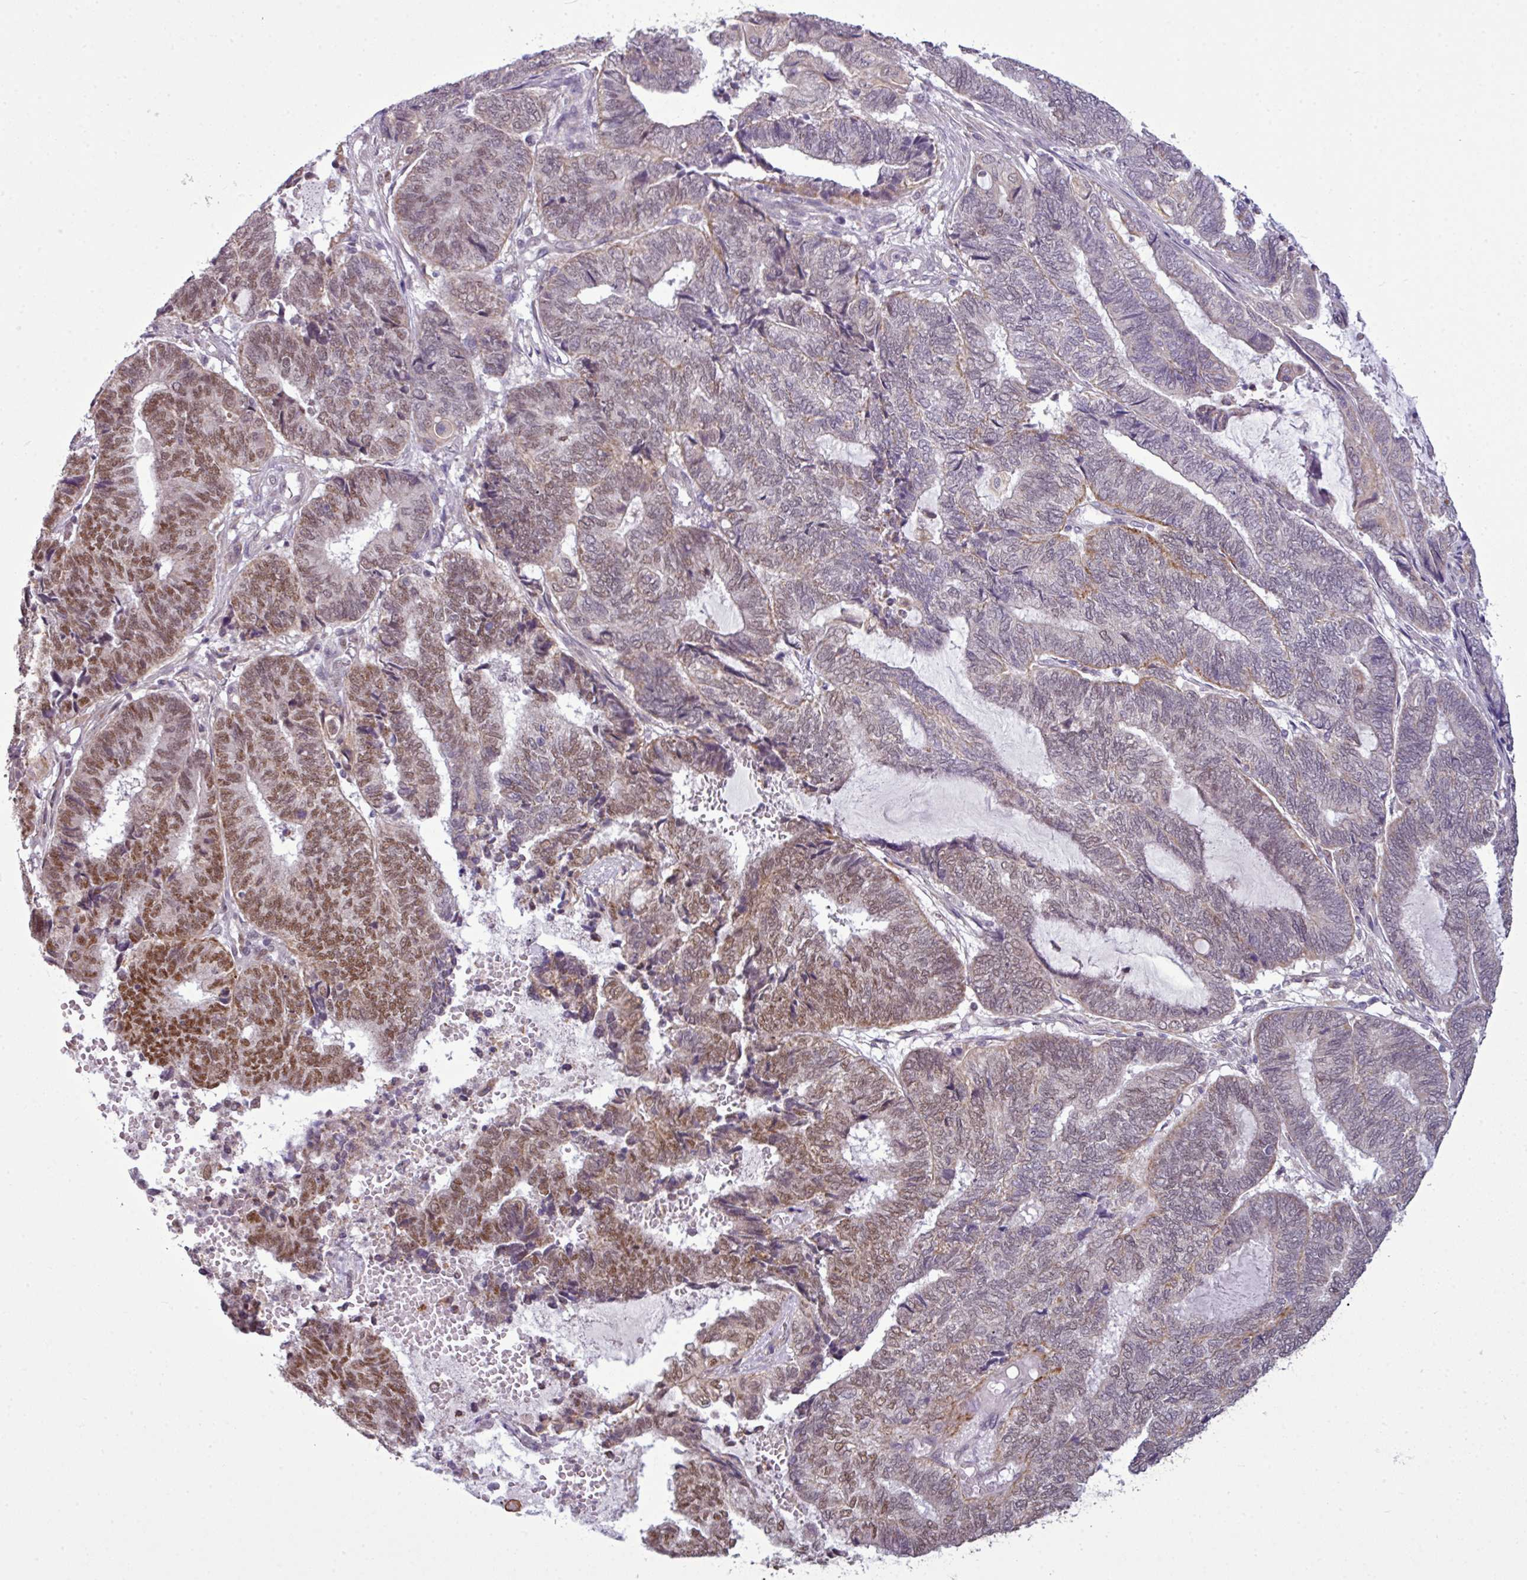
{"staining": {"intensity": "moderate", "quantity": "25%-75%", "location": "nuclear"}, "tissue": "endometrial cancer", "cell_type": "Tumor cells", "image_type": "cancer", "snomed": [{"axis": "morphology", "description": "Adenocarcinoma, NOS"}, {"axis": "topography", "description": "Uterus"}, {"axis": "topography", "description": "Endometrium"}], "caption": "Immunohistochemistry (IHC) histopathology image of human endometrial adenocarcinoma stained for a protein (brown), which exhibits medium levels of moderate nuclear expression in about 25%-75% of tumor cells.", "gene": "ZNF217", "patient": {"sex": "female", "age": 70}}